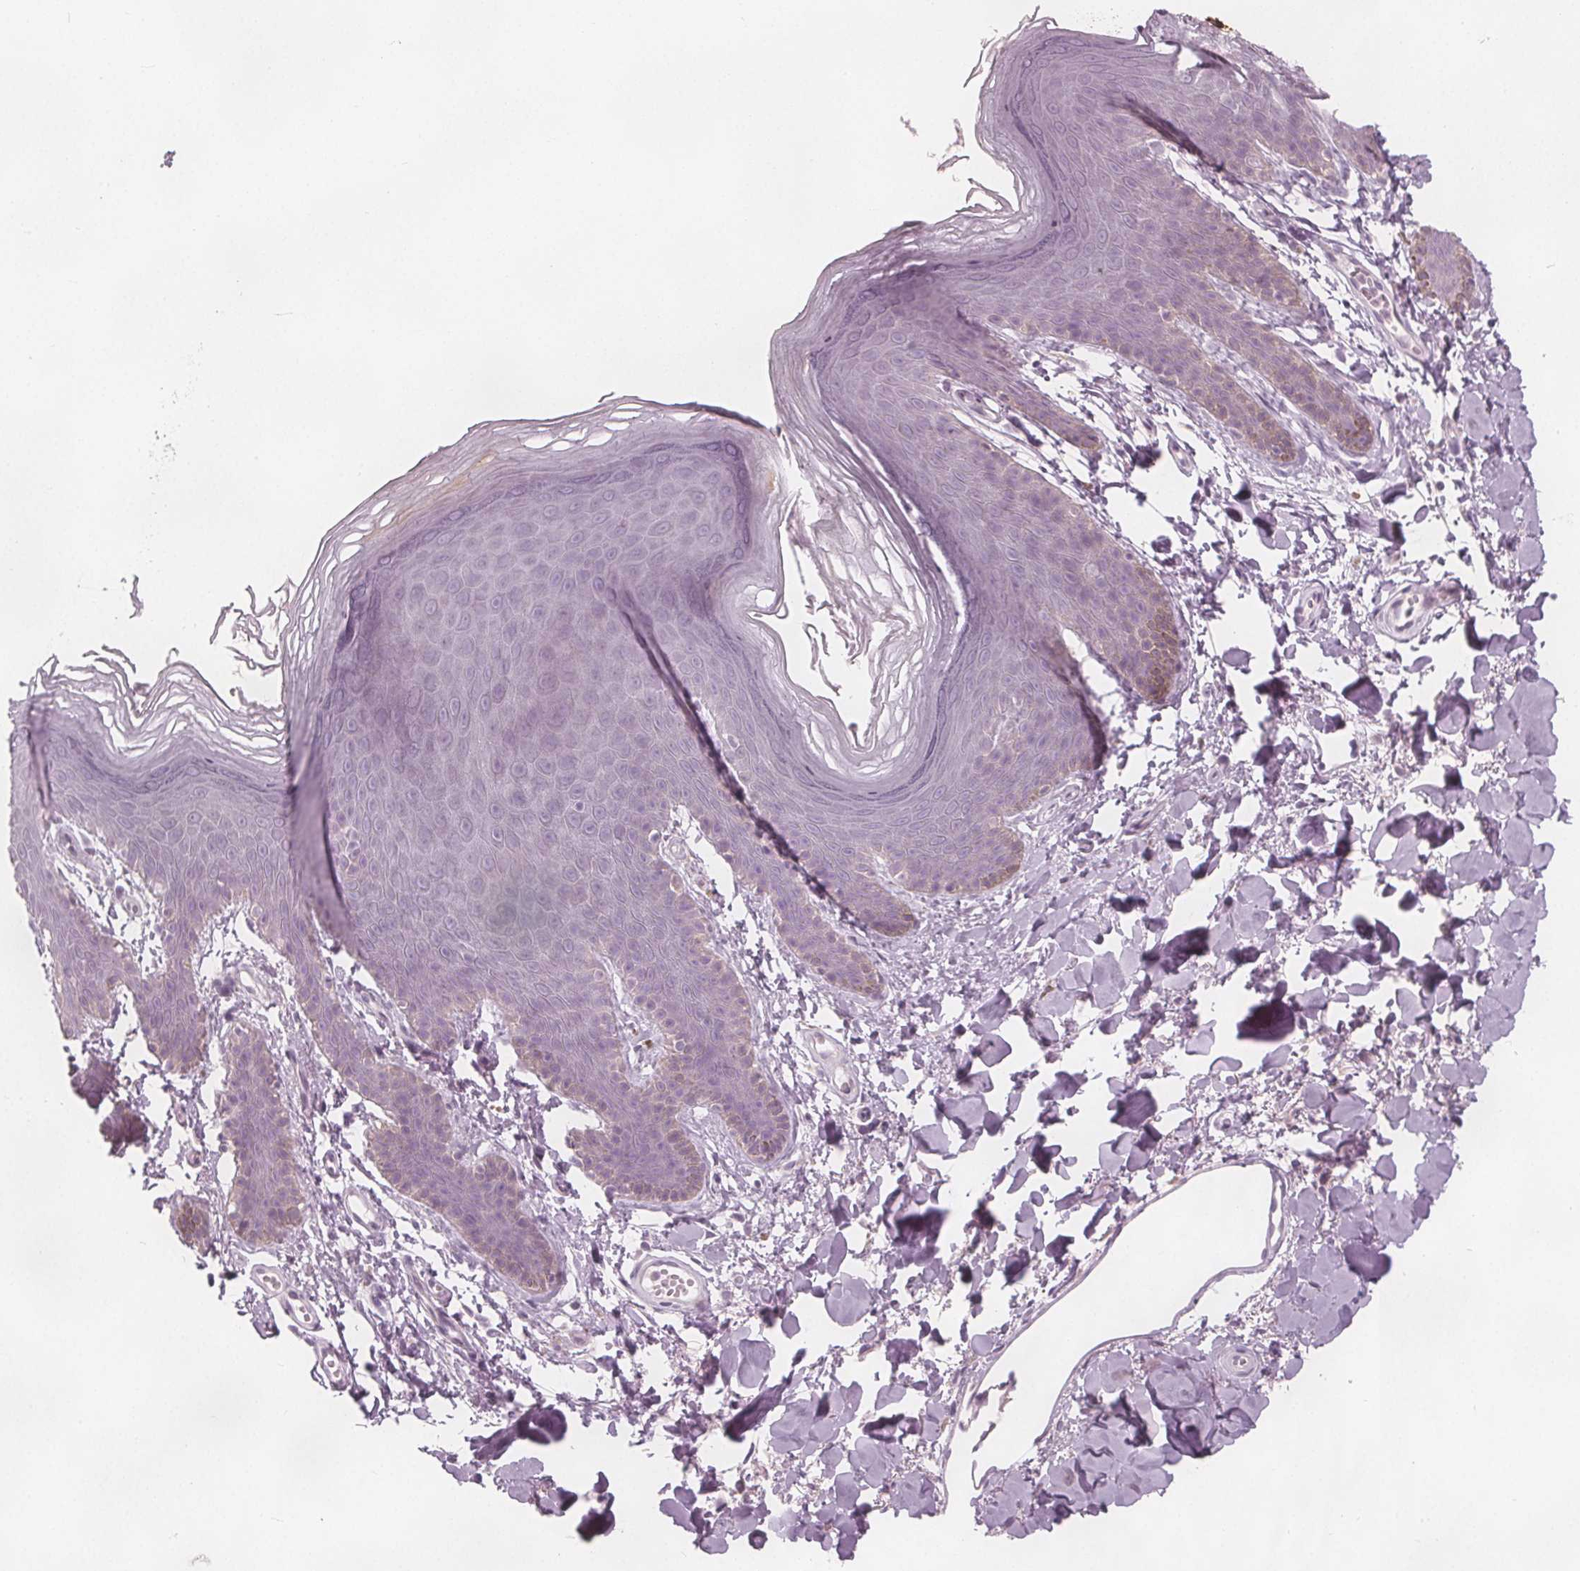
{"staining": {"intensity": "negative", "quantity": "none", "location": "none"}, "tissue": "skin", "cell_type": "Epidermal cells", "image_type": "normal", "snomed": [{"axis": "morphology", "description": "Normal tissue, NOS"}, {"axis": "topography", "description": "Anal"}], "caption": "An image of human skin is negative for staining in epidermal cells. The staining is performed using DAB brown chromogen with nuclei counter-stained in using hematoxylin.", "gene": "BRSK1", "patient": {"sex": "male", "age": 53}}